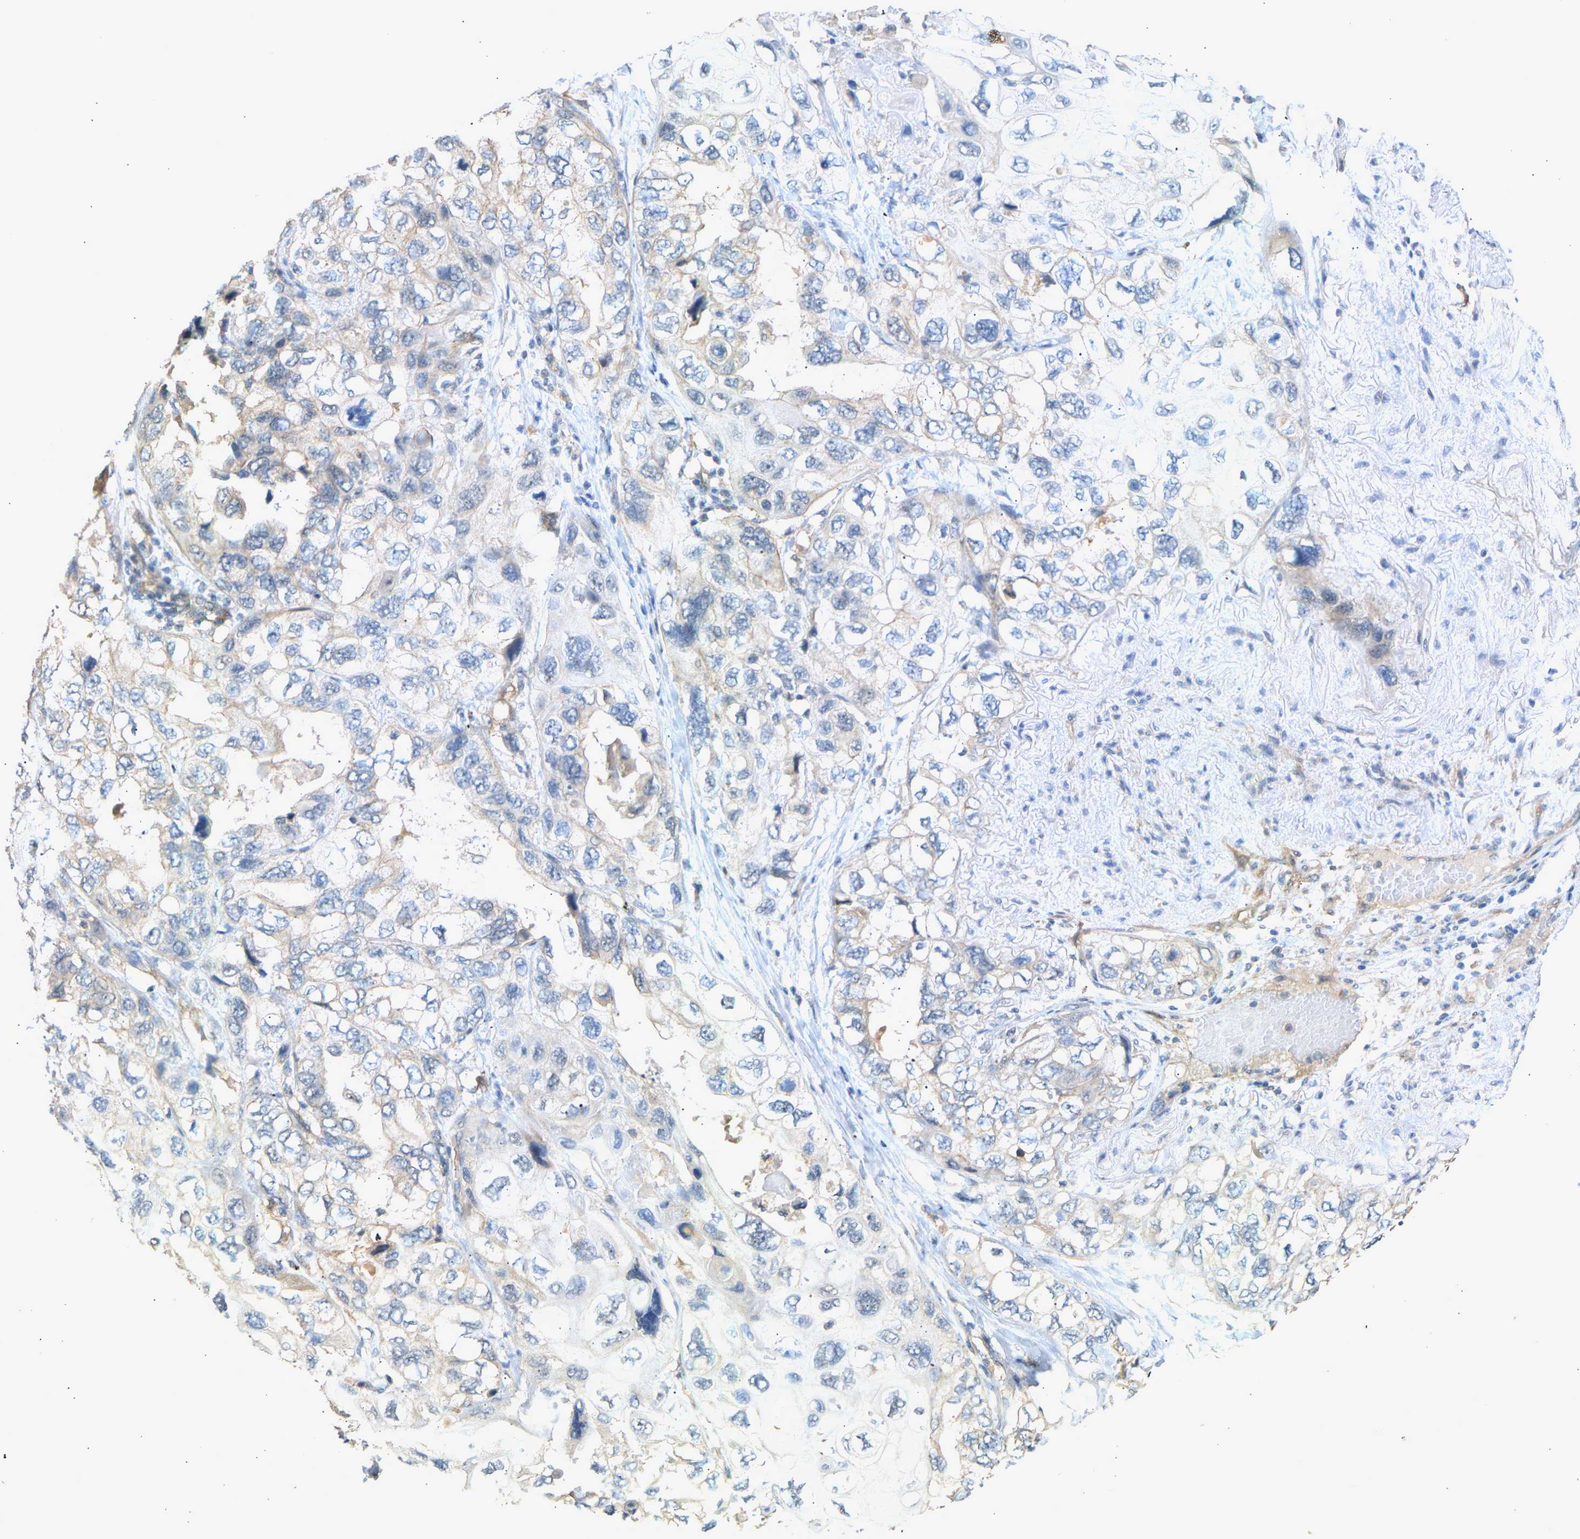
{"staining": {"intensity": "weak", "quantity": "<25%", "location": "cytoplasmic/membranous"}, "tissue": "lung cancer", "cell_type": "Tumor cells", "image_type": "cancer", "snomed": [{"axis": "morphology", "description": "Squamous cell carcinoma, NOS"}, {"axis": "topography", "description": "Lung"}], "caption": "Squamous cell carcinoma (lung) stained for a protein using immunohistochemistry reveals no staining tumor cells.", "gene": "RGL1", "patient": {"sex": "female", "age": 73}}